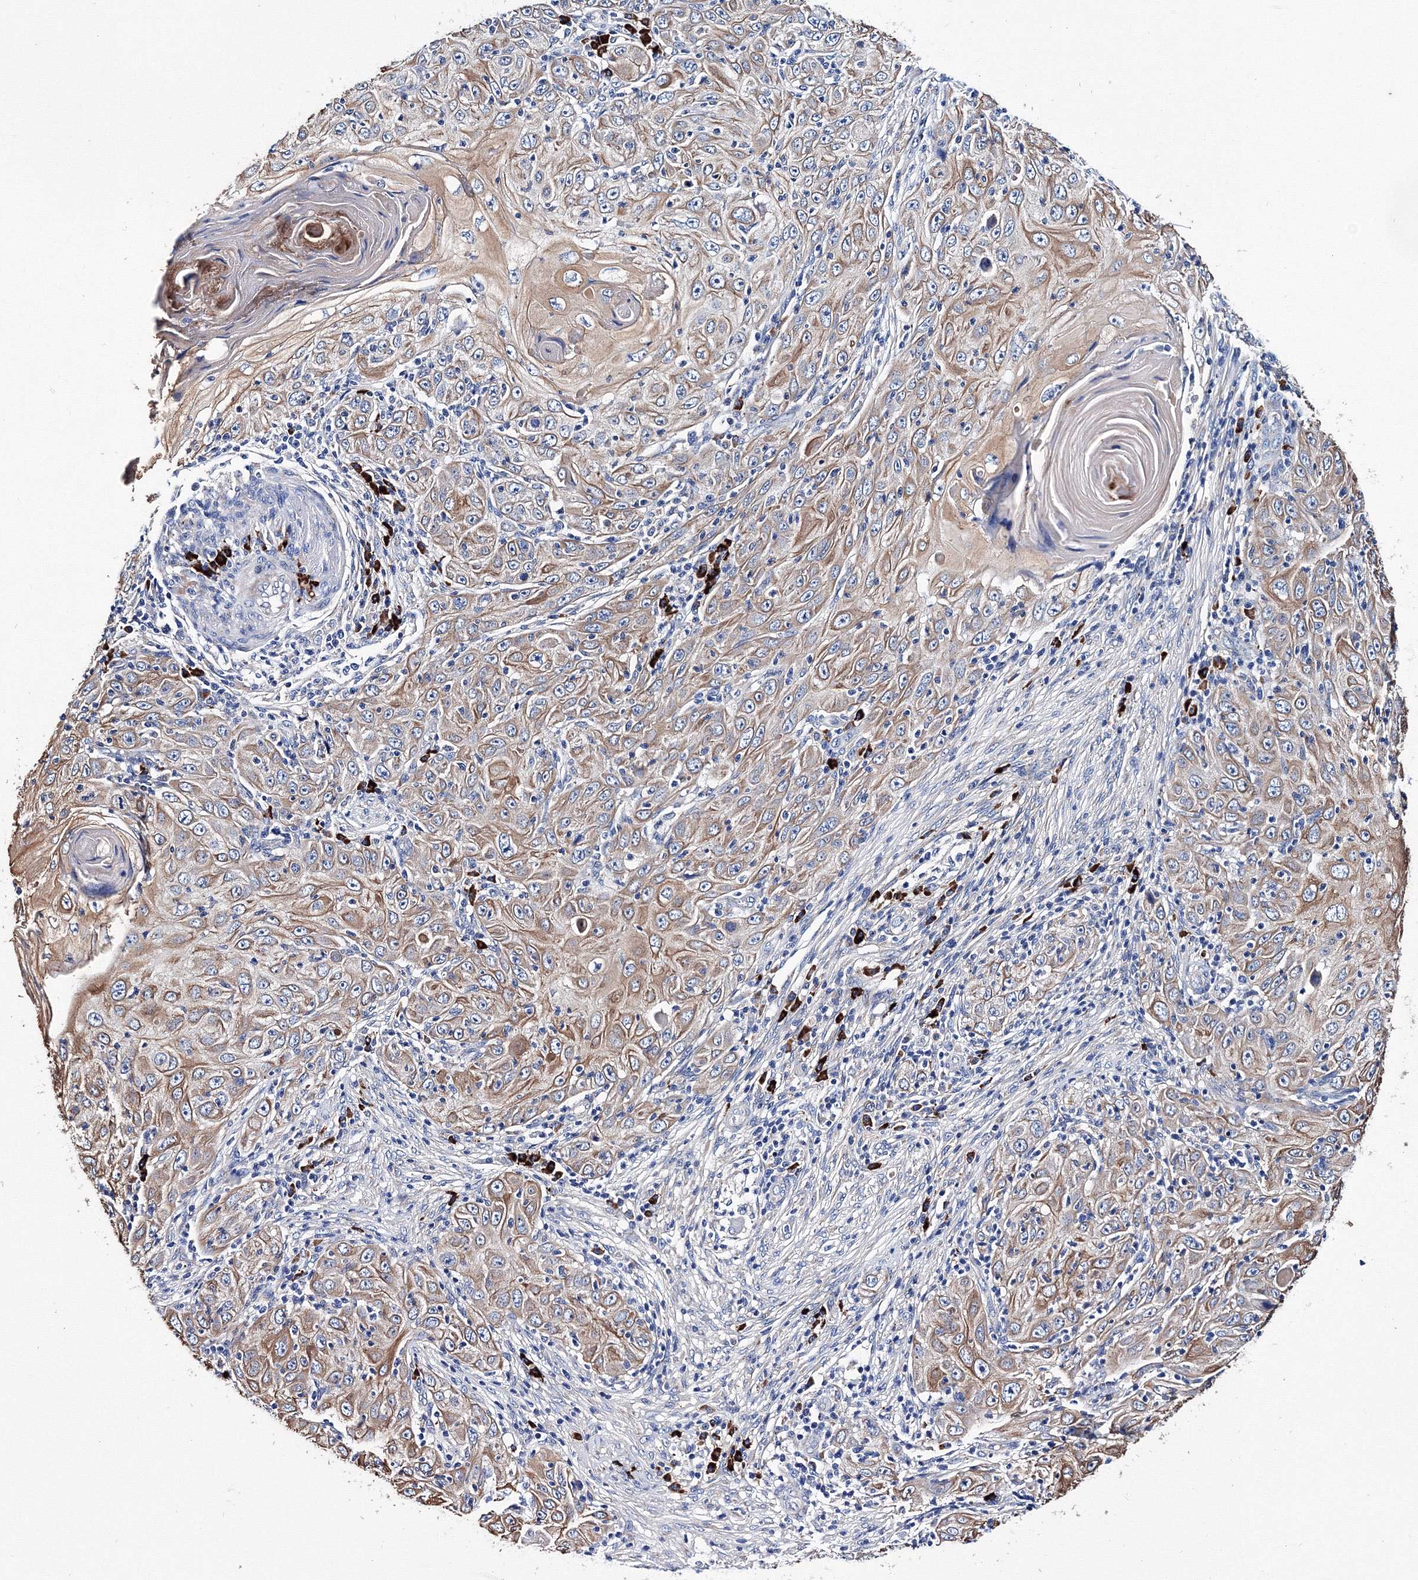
{"staining": {"intensity": "moderate", "quantity": "25%-75%", "location": "cytoplasmic/membranous"}, "tissue": "skin cancer", "cell_type": "Tumor cells", "image_type": "cancer", "snomed": [{"axis": "morphology", "description": "Squamous cell carcinoma, NOS"}, {"axis": "topography", "description": "Skin"}], "caption": "Skin cancer stained with a protein marker reveals moderate staining in tumor cells.", "gene": "TRPM2", "patient": {"sex": "female", "age": 88}}